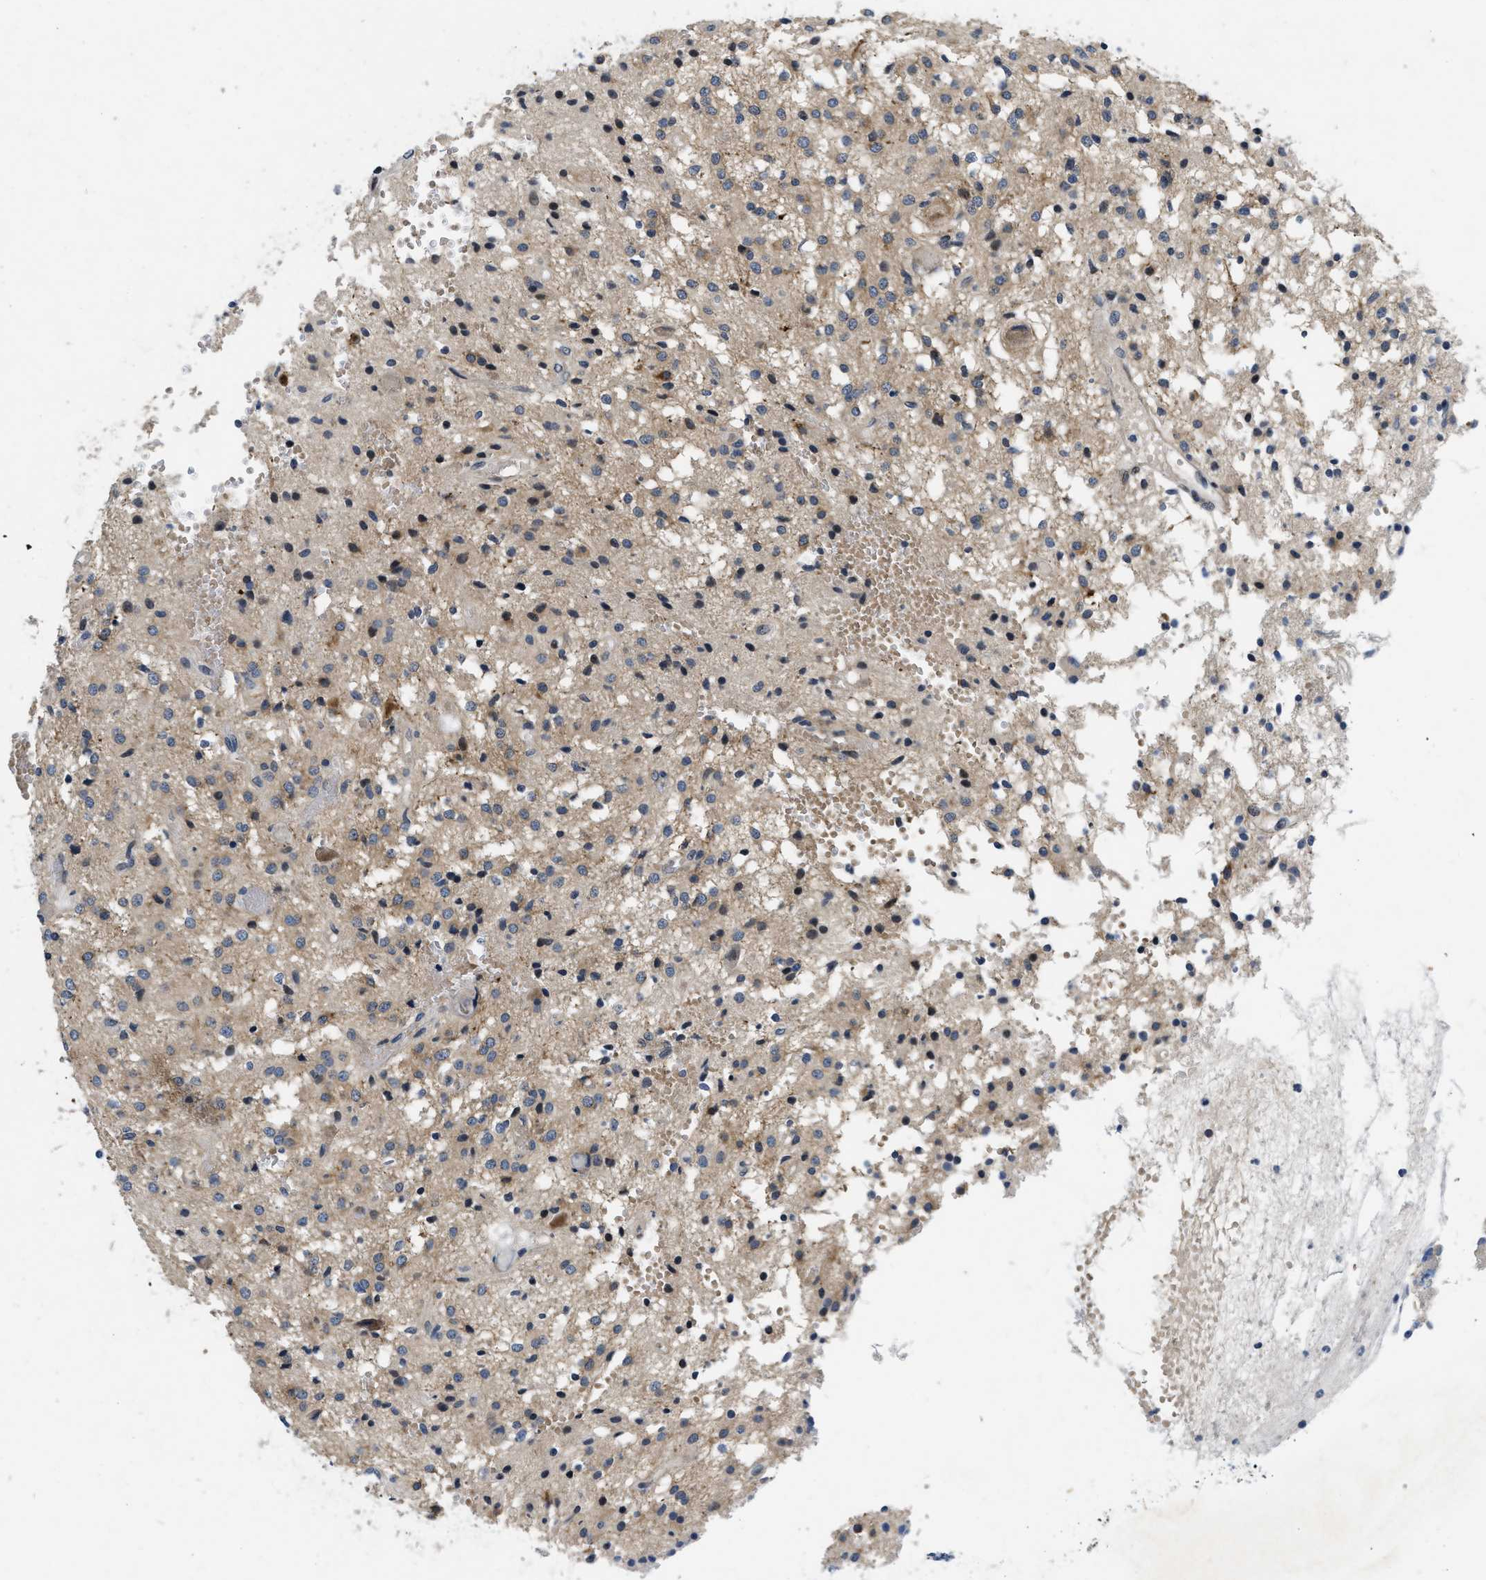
{"staining": {"intensity": "moderate", "quantity": ">75%", "location": "cytoplasmic/membranous"}, "tissue": "glioma", "cell_type": "Tumor cells", "image_type": "cancer", "snomed": [{"axis": "morphology", "description": "Glioma, malignant, High grade"}, {"axis": "topography", "description": "Brain"}], "caption": "Human glioma stained with a protein marker exhibits moderate staining in tumor cells.", "gene": "VIP", "patient": {"sex": "female", "age": 59}}